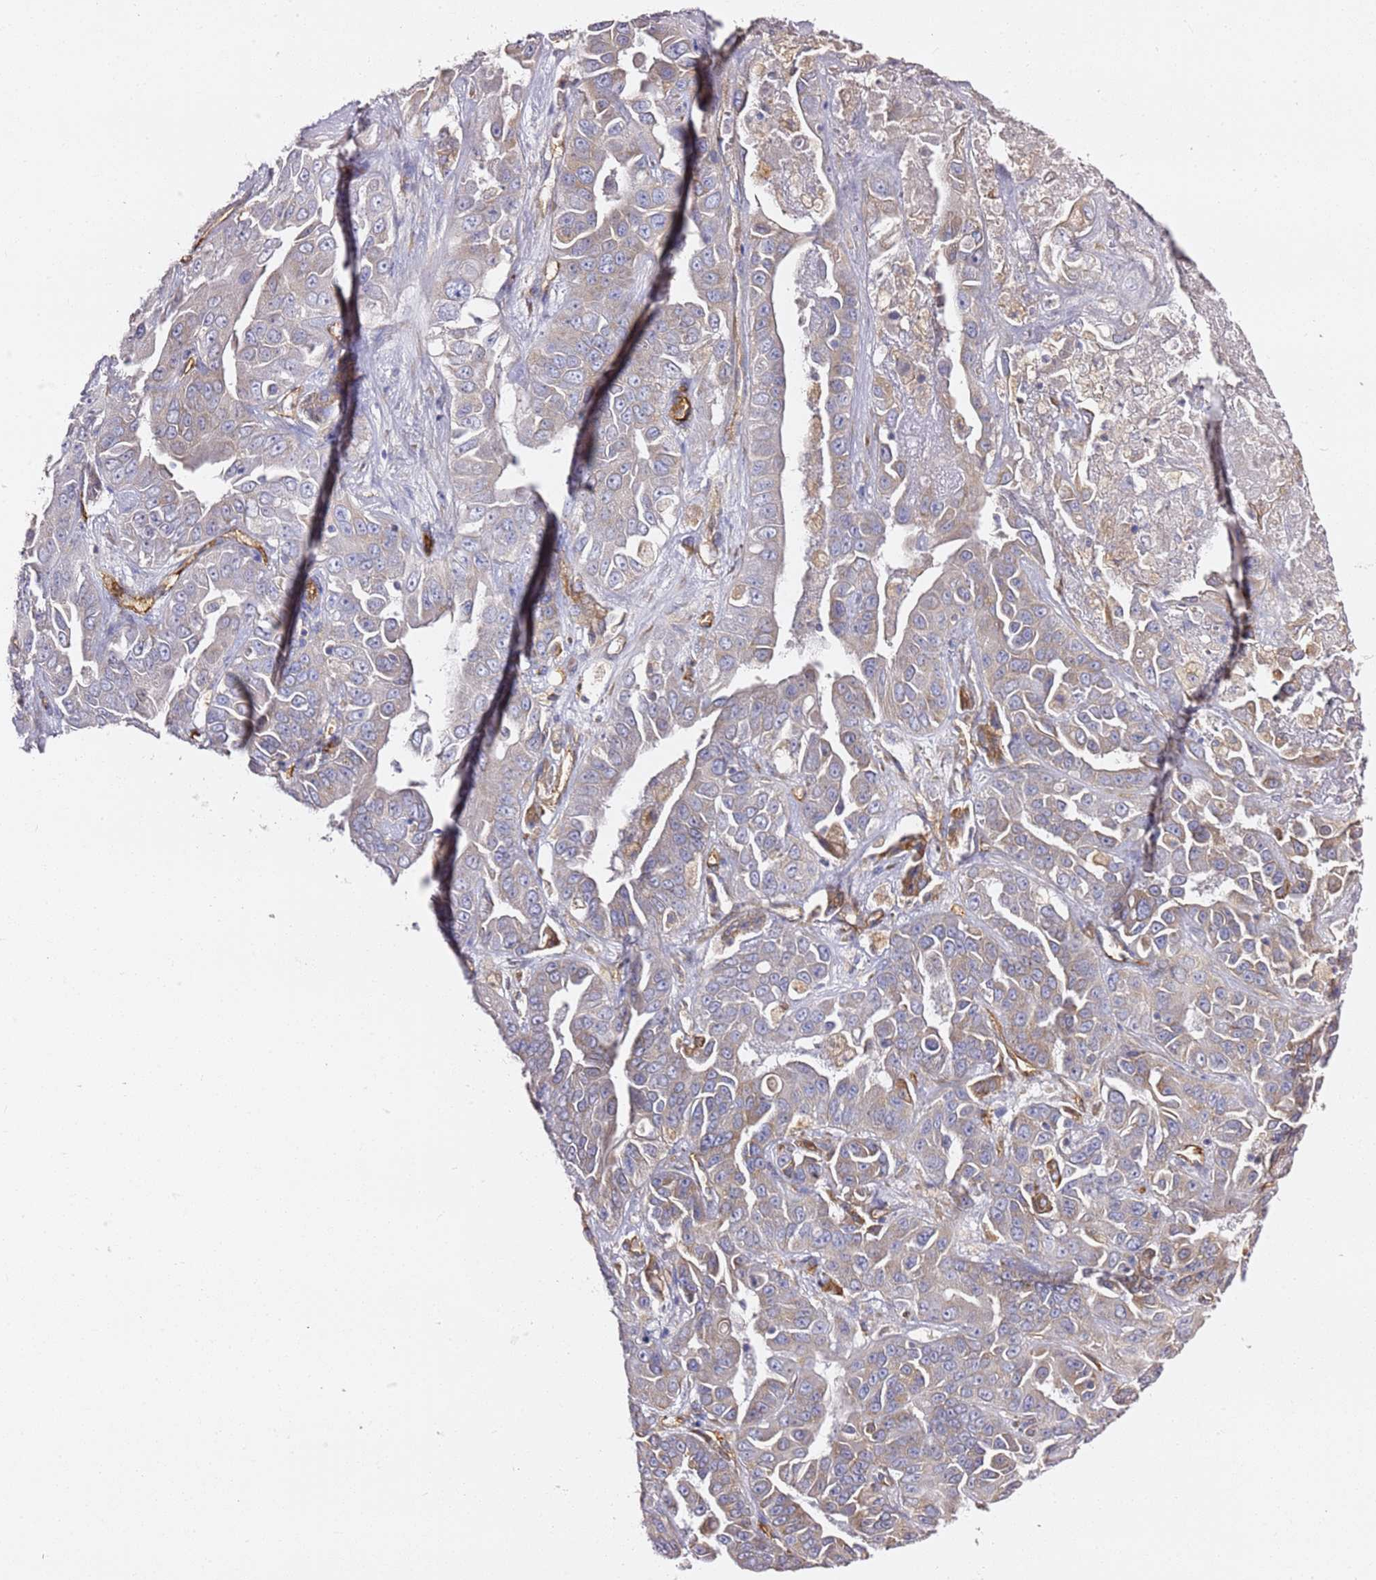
{"staining": {"intensity": "weak", "quantity": "25%-75%", "location": "cytoplasmic/membranous"}, "tissue": "liver cancer", "cell_type": "Tumor cells", "image_type": "cancer", "snomed": [{"axis": "morphology", "description": "Cholangiocarcinoma"}, {"axis": "topography", "description": "Liver"}], "caption": "The histopathology image reveals immunohistochemical staining of liver cancer. There is weak cytoplasmic/membranous expression is identified in approximately 25%-75% of tumor cells.", "gene": "KIF7", "patient": {"sex": "female", "age": 52}}